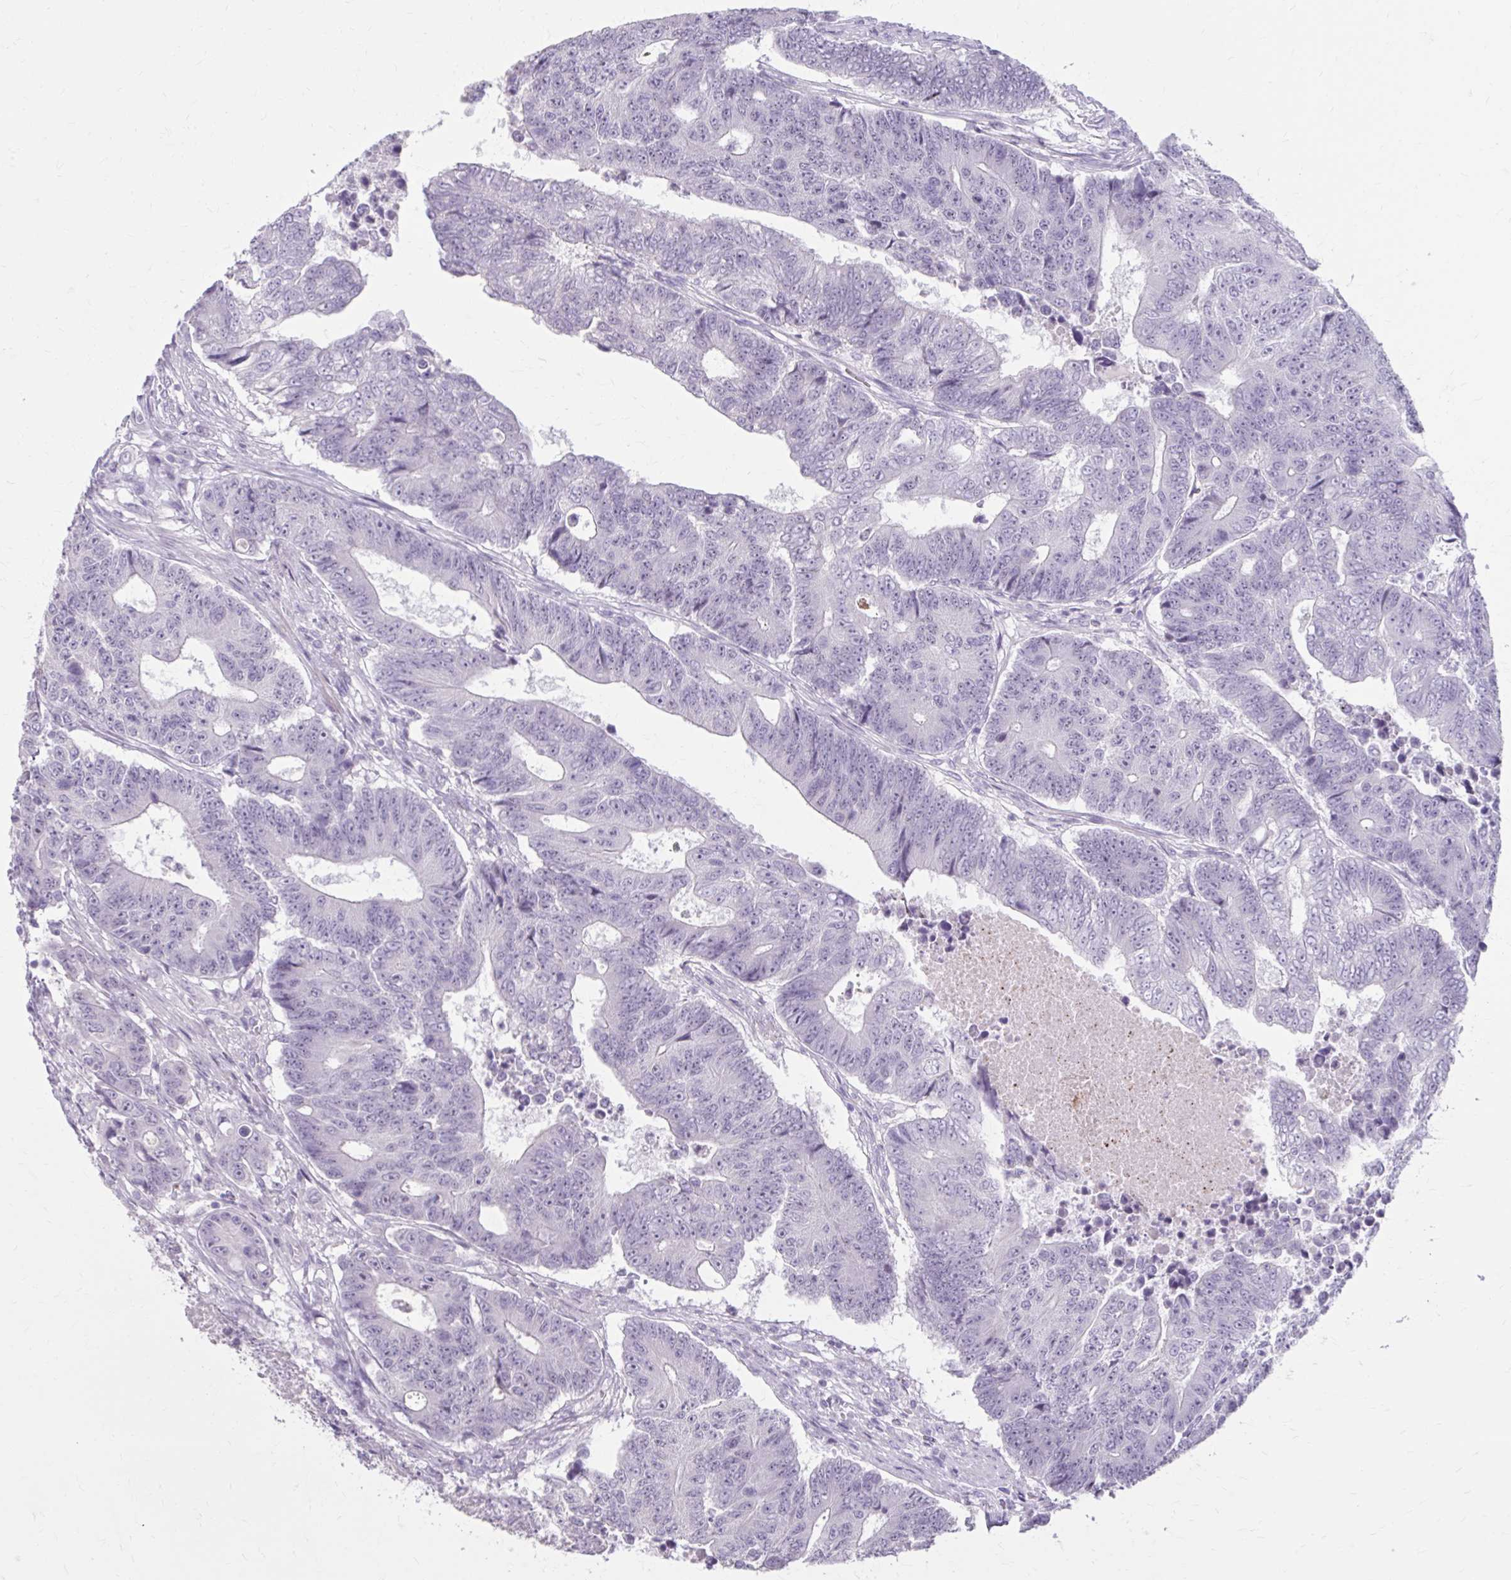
{"staining": {"intensity": "negative", "quantity": "none", "location": "none"}, "tissue": "colorectal cancer", "cell_type": "Tumor cells", "image_type": "cancer", "snomed": [{"axis": "morphology", "description": "Adenocarcinoma, NOS"}, {"axis": "topography", "description": "Colon"}], "caption": "Human colorectal cancer stained for a protein using immunohistochemistry reveals no positivity in tumor cells.", "gene": "OR4B1", "patient": {"sex": "female", "age": 48}}